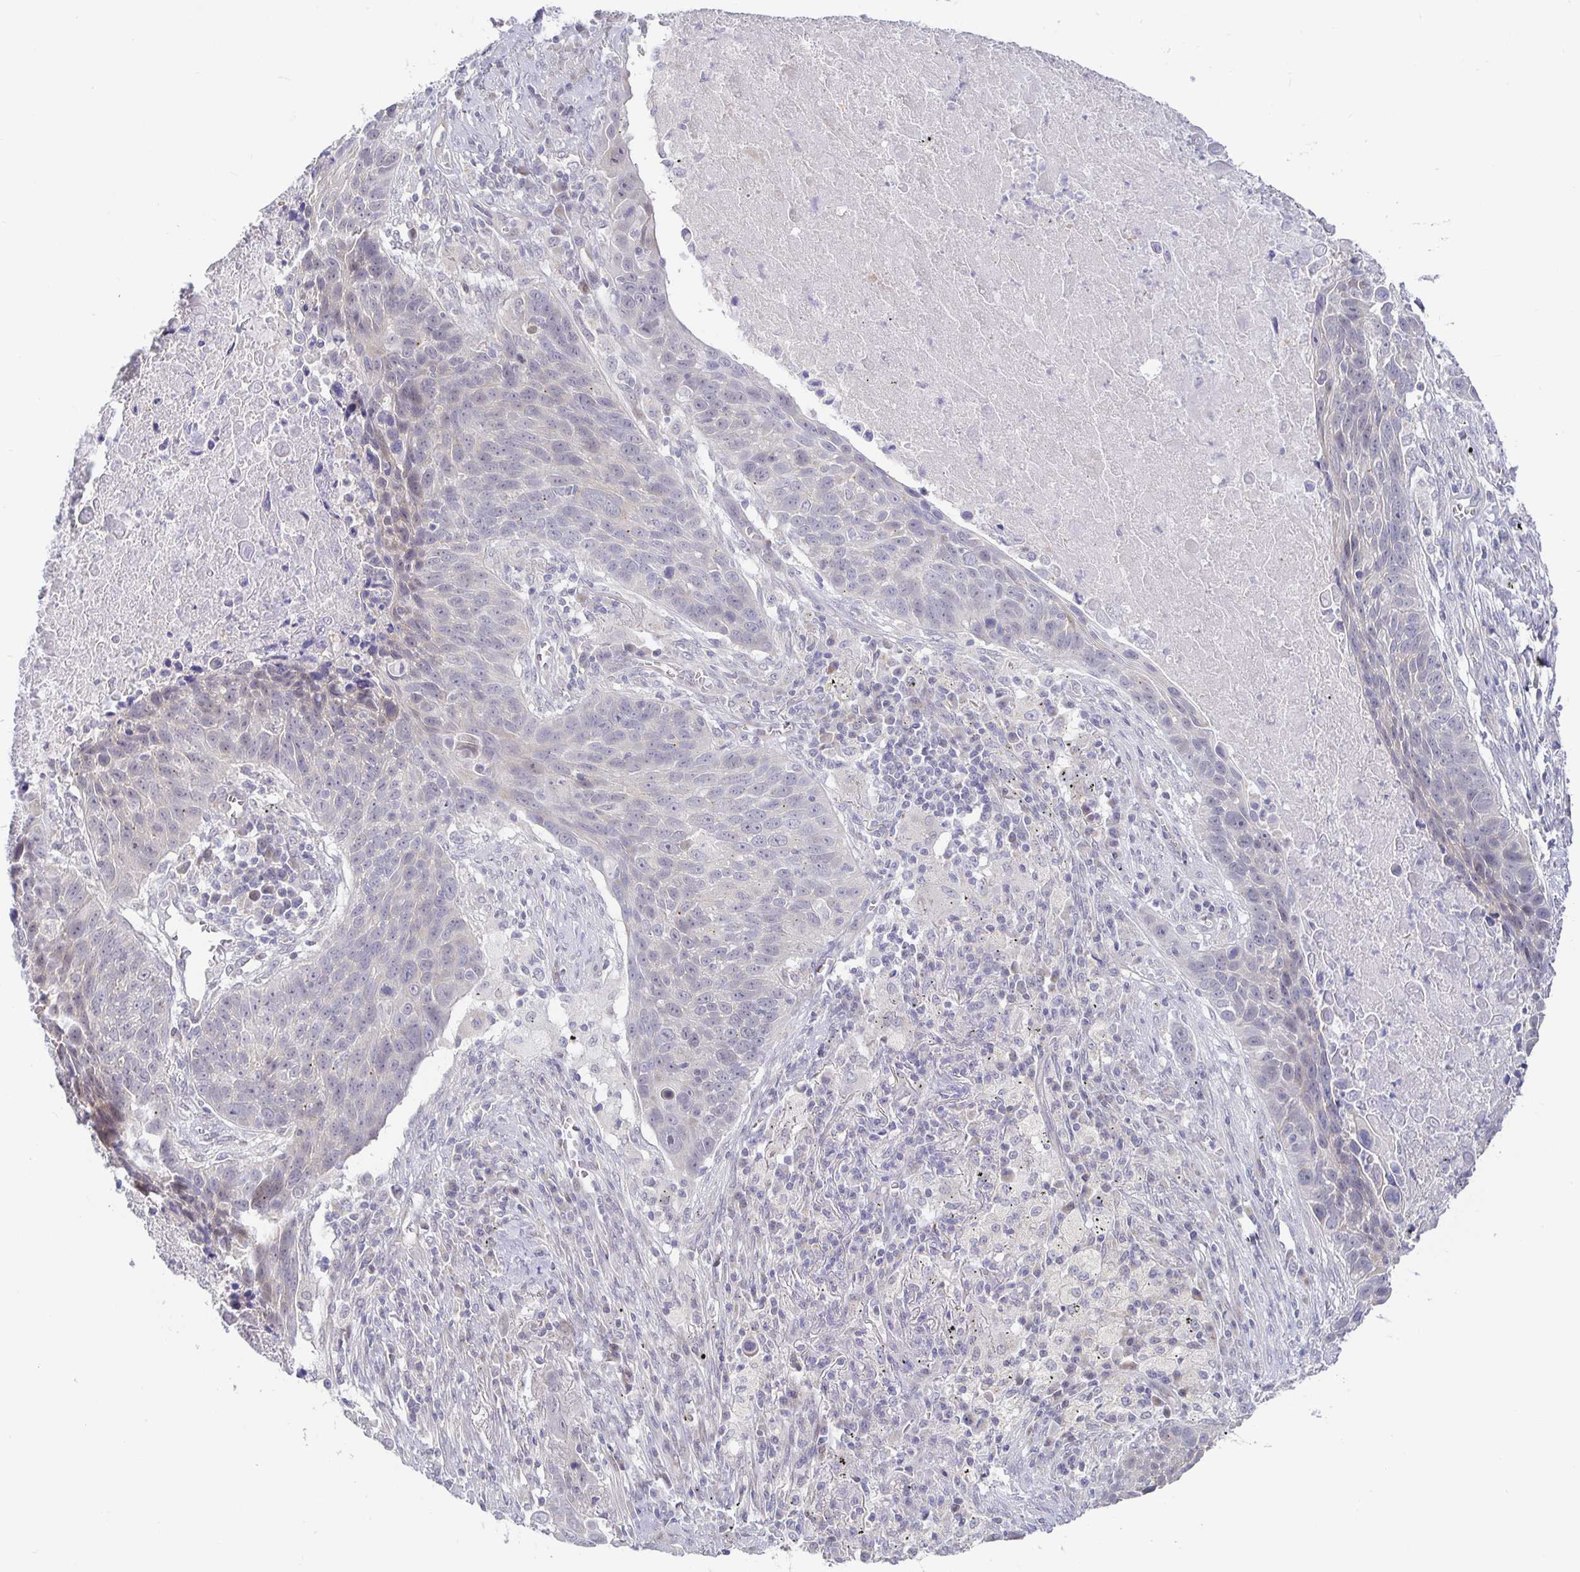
{"staining": {"intensity": "negative", "quantity": "none", "location": "none"}, "tissue": "lung cancer", "cell_type": "Tumor cells", "image_type": "cancer", "snomed": [{"axis": "morphology", "description": "Squamous cell carcinoma, NOS"}, {"axis": "topography", "description": "Lung"}], "caption": "DAB immunohistochemical staining of lung cancer reveals no significant positivity in tumor cells.", "gene": "CIT", "patient": {"sex": "male", "age": 78}}